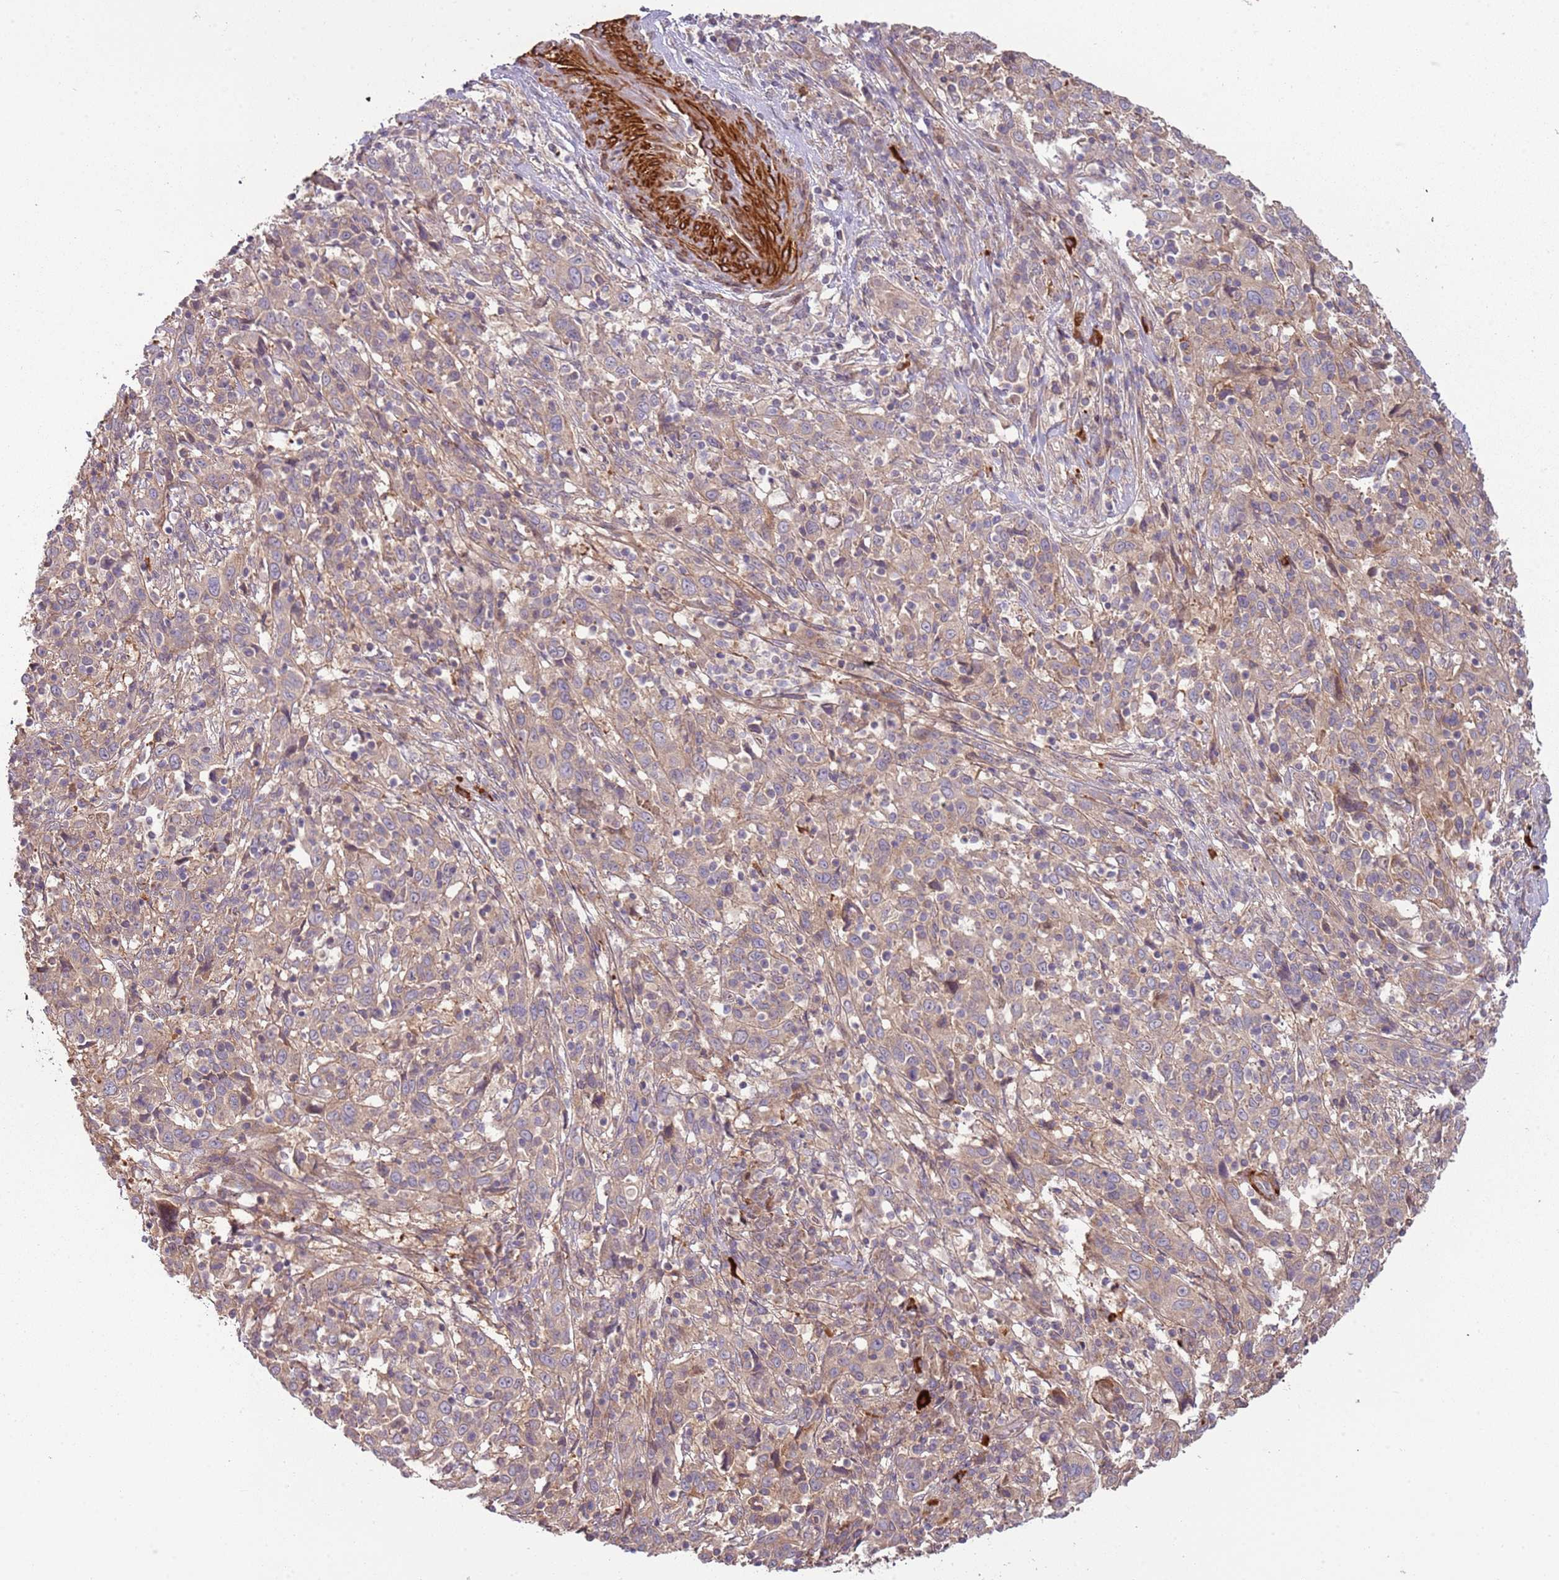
{"staining": {"intensity": "weak", "quantity": ">75%", "location": "cytoplasmic/membranous"}, "tissue": "cervical cancer", "cell_type": "Tumor cells", "image_type": "cancer", "snomed": [{"axis": "morphology", "description": "Squamous cell carcinoma, NOS"}, {"axis": "topography", "description": "Cervix"}], "caption": "Cervical squamous cell carcinoma stained with immunohistochemistry (IHC) reveals weak cytoplasmic/membranous positivity in approximately >75% of tumor cells. (brown staining indicates protein expression, while blue staining denotes nuclei).", "gene": "RNF128", "patient": {"sex": "female", "age": 46}}